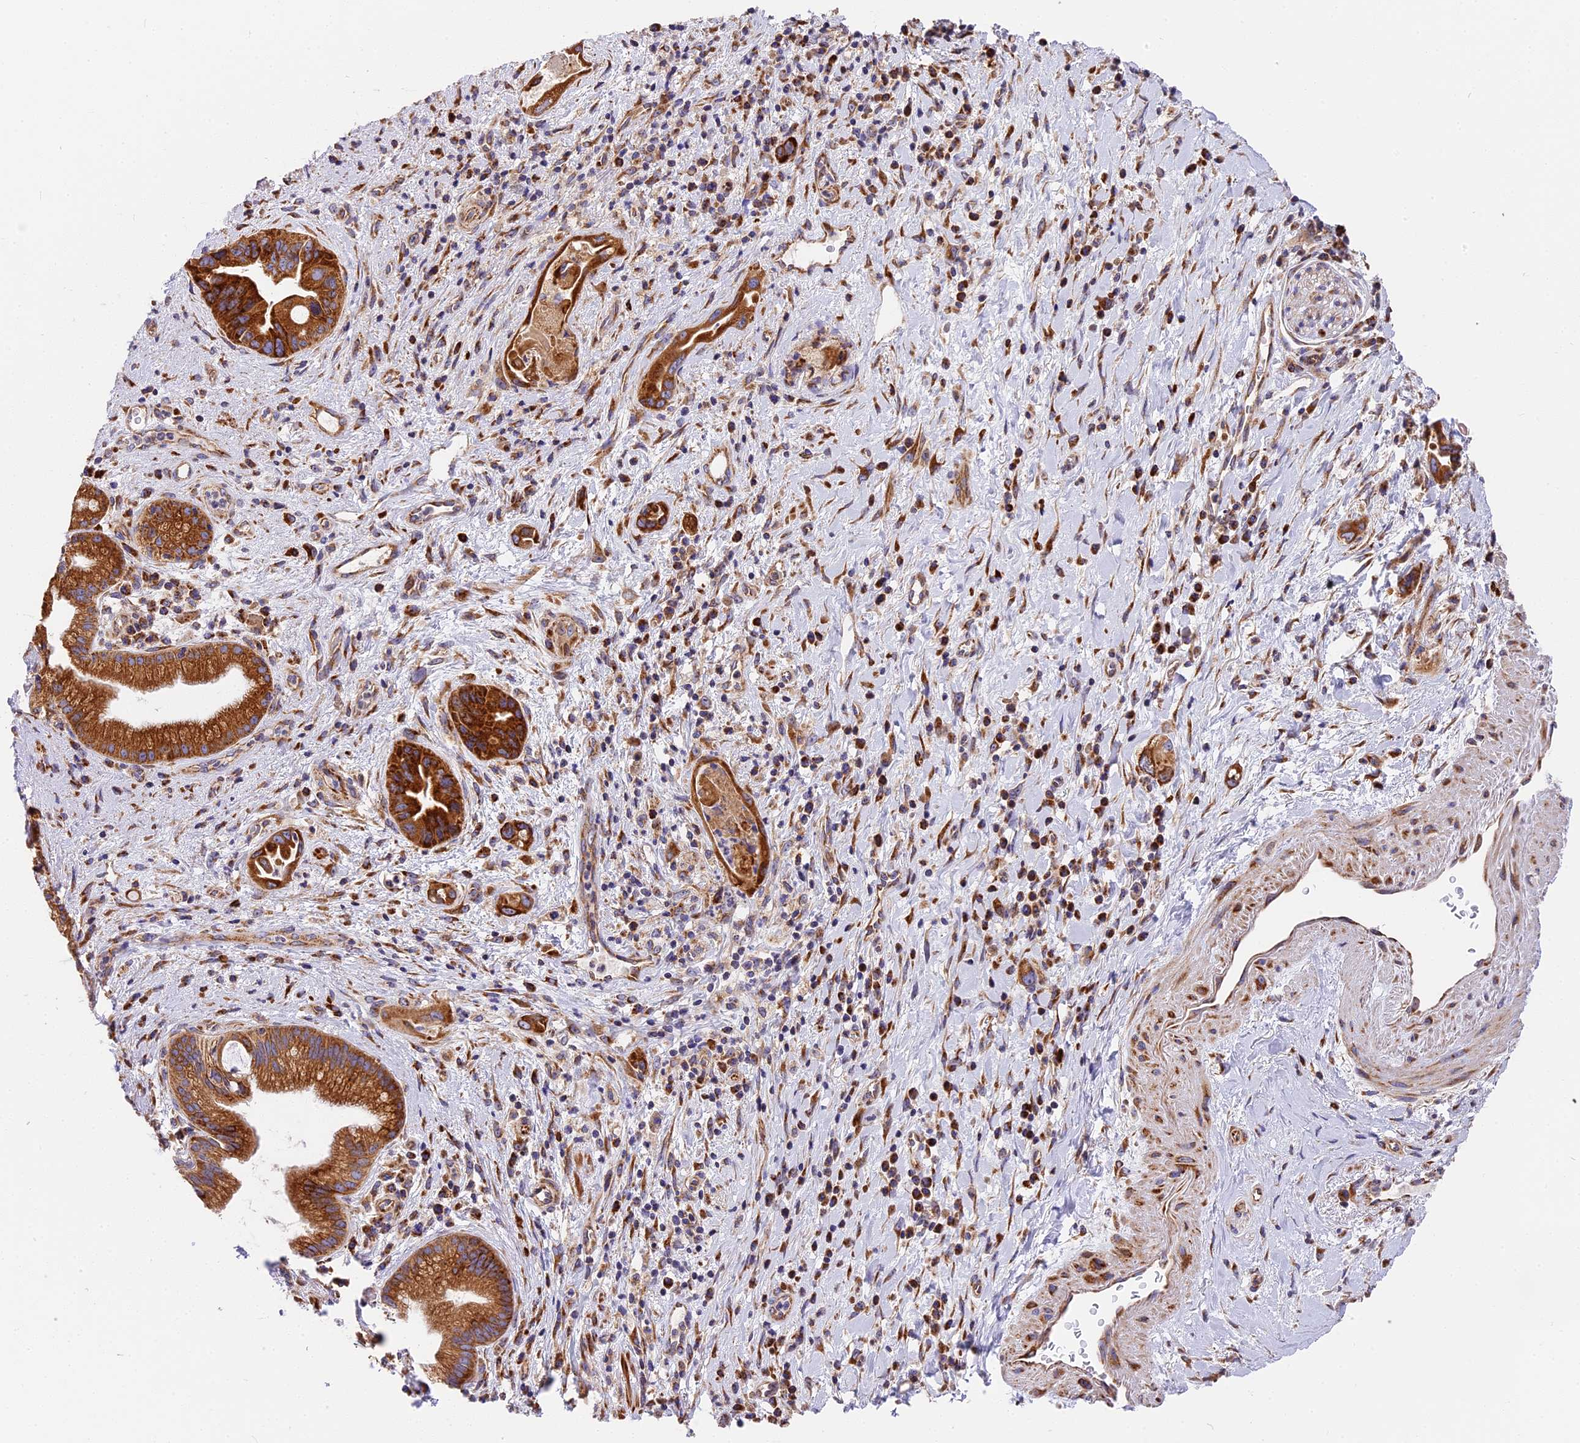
{"staining": {"intensity": "strong", "quantity": ">75%", "location": "cytoplasmic/membranous"}, "tissue": "pancreatic cancer", "cell_type": "Tumor cells", "image_type": "cancer", "snomed": [{"axis": "morphology", "description": "Adenocarcinoma, NOS"}, {"axis": "topography", "description": "Pancreas"}], "caption": "Pancreatic cancer (adenocarcinoma) tissue demonstrates strong cytoplasmic/membranous expression in about >75% of tumor cells", "gene": "MRAS", "patient": {"sex": "female", "age": 77}}